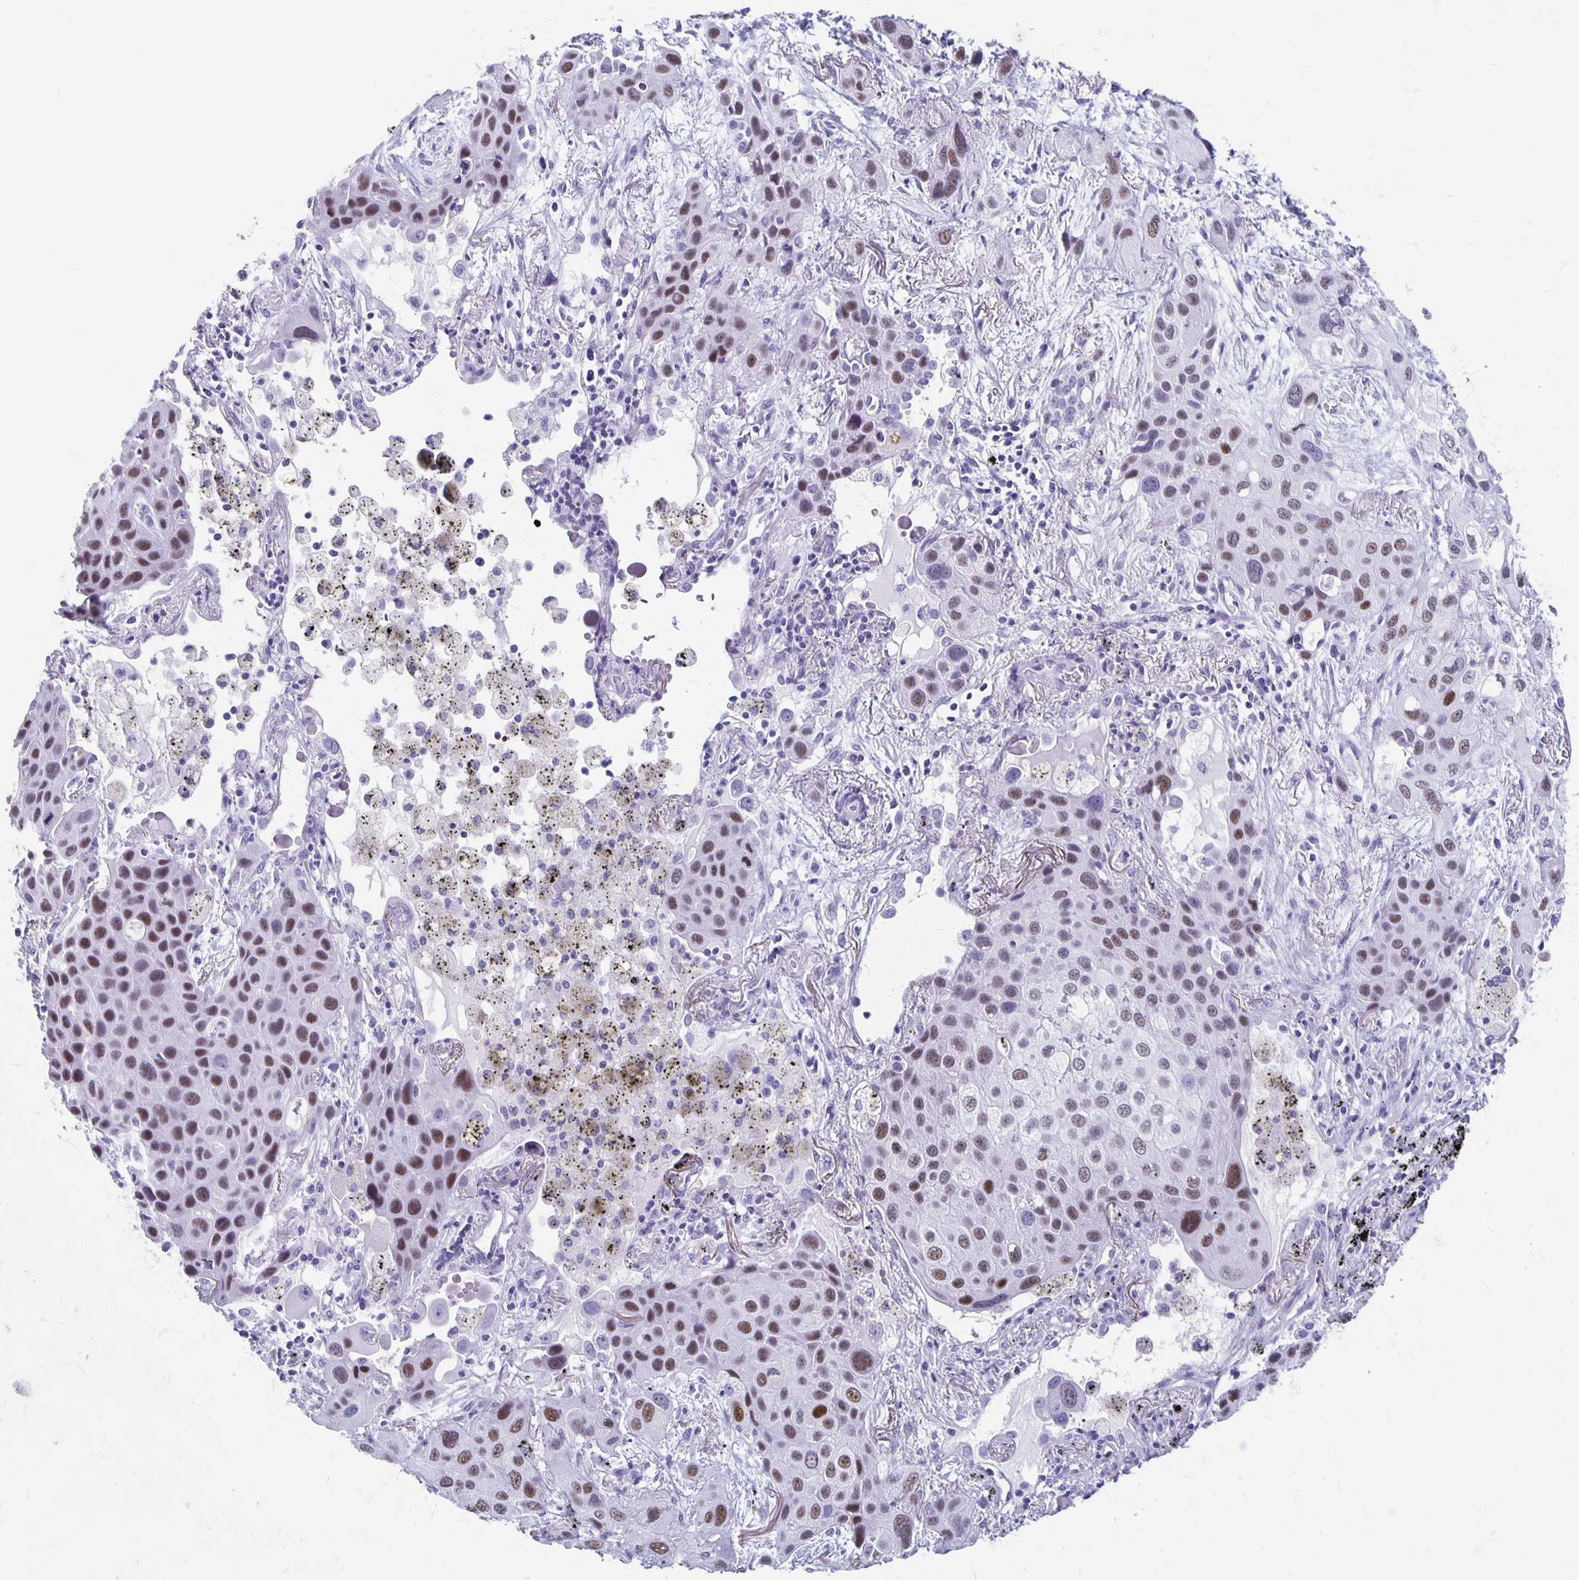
{"staining": {"intensity": "moderate", "quantity": ">75%", "location": "nuclear"}, "tissue": "lung cancer", "cell_type": "Tumor cells", "image_type": "cancer", "snomed": [{"axis": "morphology", "description": "Squamous cell carcinoma, NOS"}, {"axis": "morphology", "description": "Squamous cell carcinoma, metastatic, NOS"}, {"axis": "topography", "description": "Lung"}], "caption": "The micrograph shows staining of squamous cell carcinoma (lung), revealing moderate nuclear protein positivity (brown color) within tumor cells.", "gene": "MAGEC2", "patient": {"sex": "male", "age": 59}}